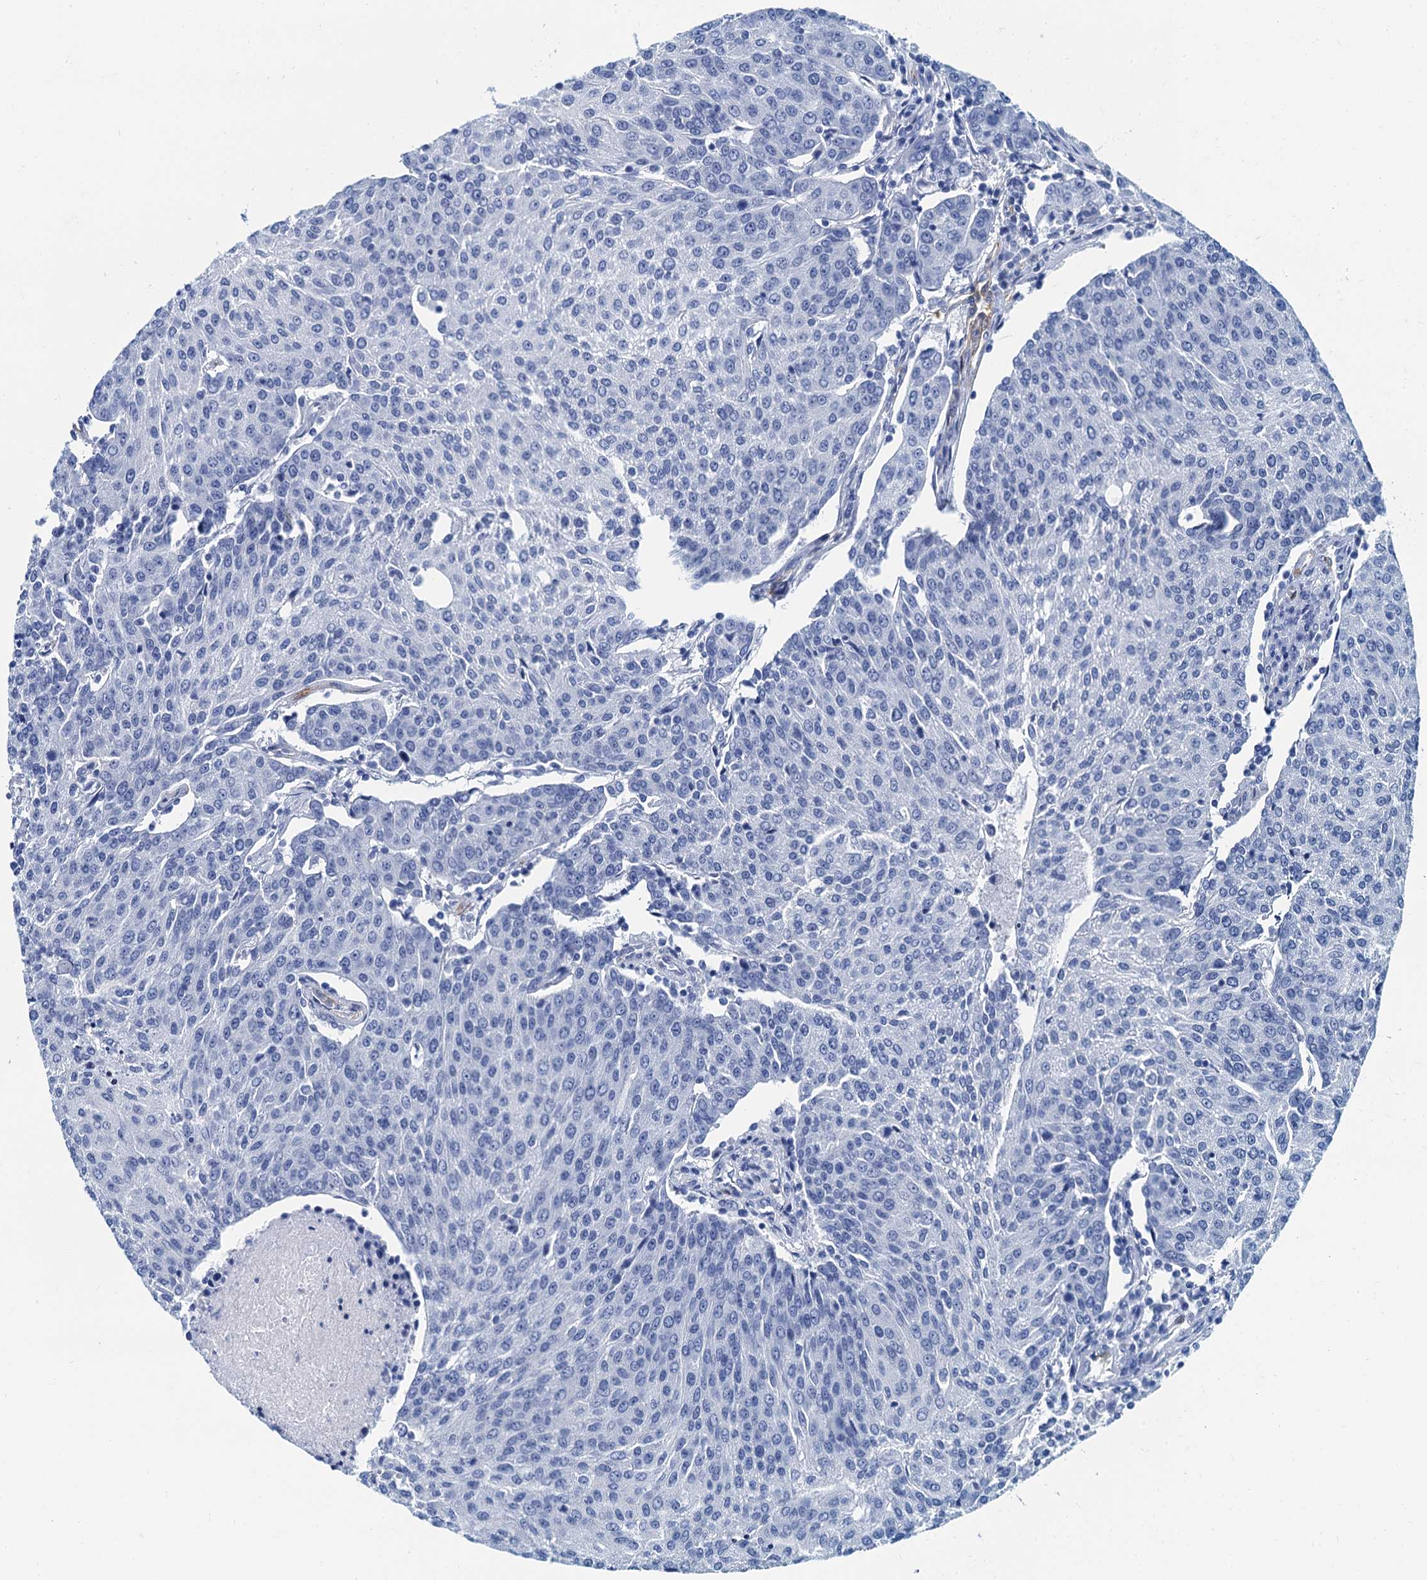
{"staining": {"intensity": "negative", "quantity": "none", "location": "none"}, "tissue": "urothelial cancer", "cell_type": "Tumor cells", "image_type": "cancer", "snomed": [{"axis": "morphology", "description": "Urothelial carcinoma, High grade"}, {"axis": "topography", "description": "Urinary bladder"}], "caption": "IHC histopathology image of neoplastic tissue: human high-grade urothelial carcinoma stained with DAB (3,3'-diaminobenzidine) demonstrates no significant protein positivity in tumor cells. (Brightfield microscopy of DAB immunohistochemistry at high magnification).", "gene": "CAVIN2", "patient": {"sex": "female", "age": 85}}